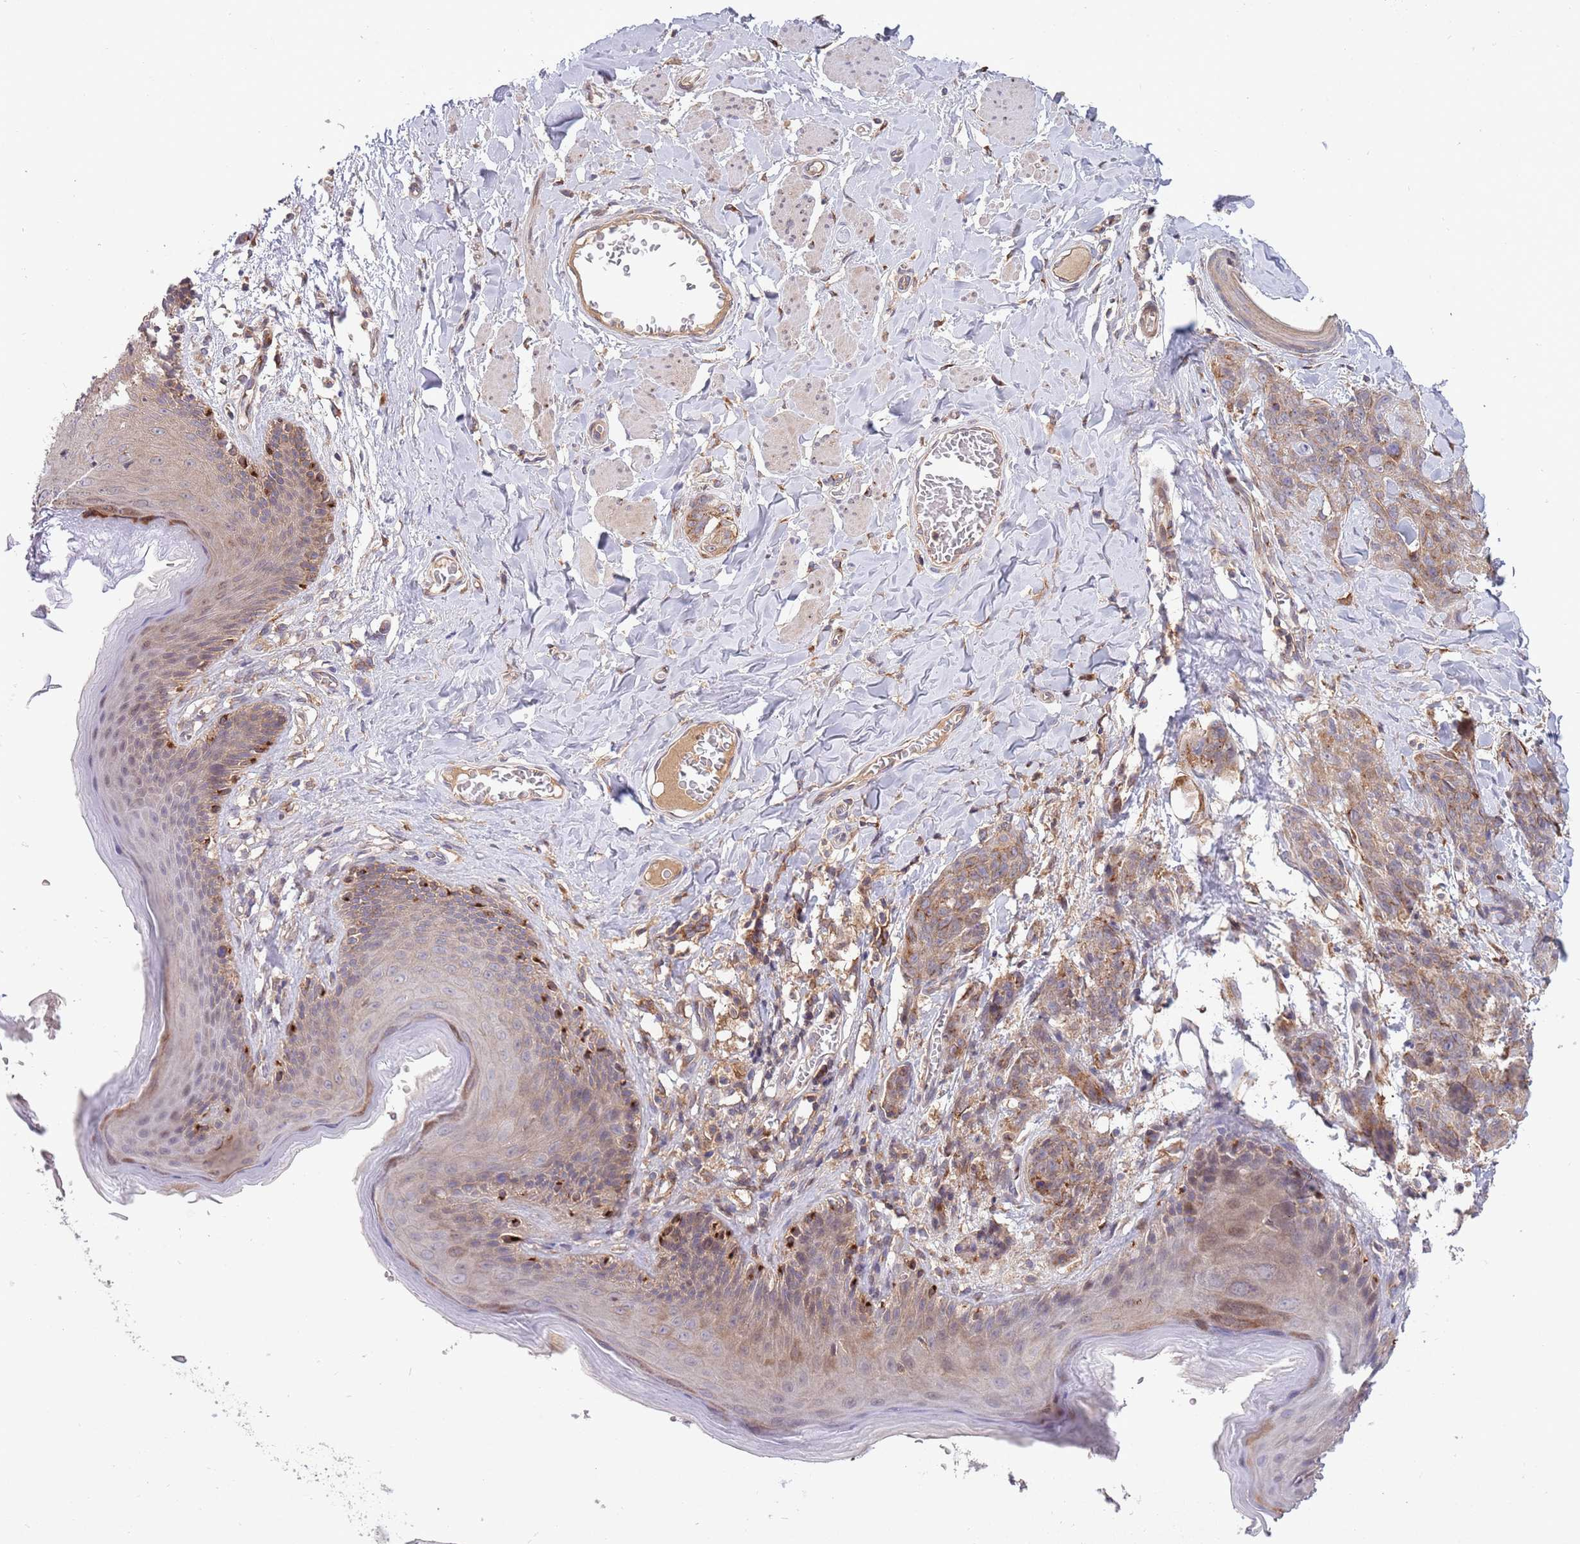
{"staining": {"intensity": "moderate", "quantity": ">75%", "location": "cytoplasmic/membranous"}, "tissue": "skin cancer", "cell_type": "Tumor cells", "image_type": "cancer", "snomed": [{"axis": "morphology", "description": "Squamous cell carcinoma, NOS"}, {"axis": "topography", "description": "Skin"}, {"axis": "topography", "description": "Vulva"}], "caption": "DAB immunohistochemical staining of skin cancer displays moderate cytoplasmic/membranous protein expression in about >75% of tumor cells. Using DAB (brown) and hematoxylin (blue) stains, captured at high magnification using brightfield microscopy.", "gene": "BTBD7", "patient": {"sex": "female", "age": 85}}